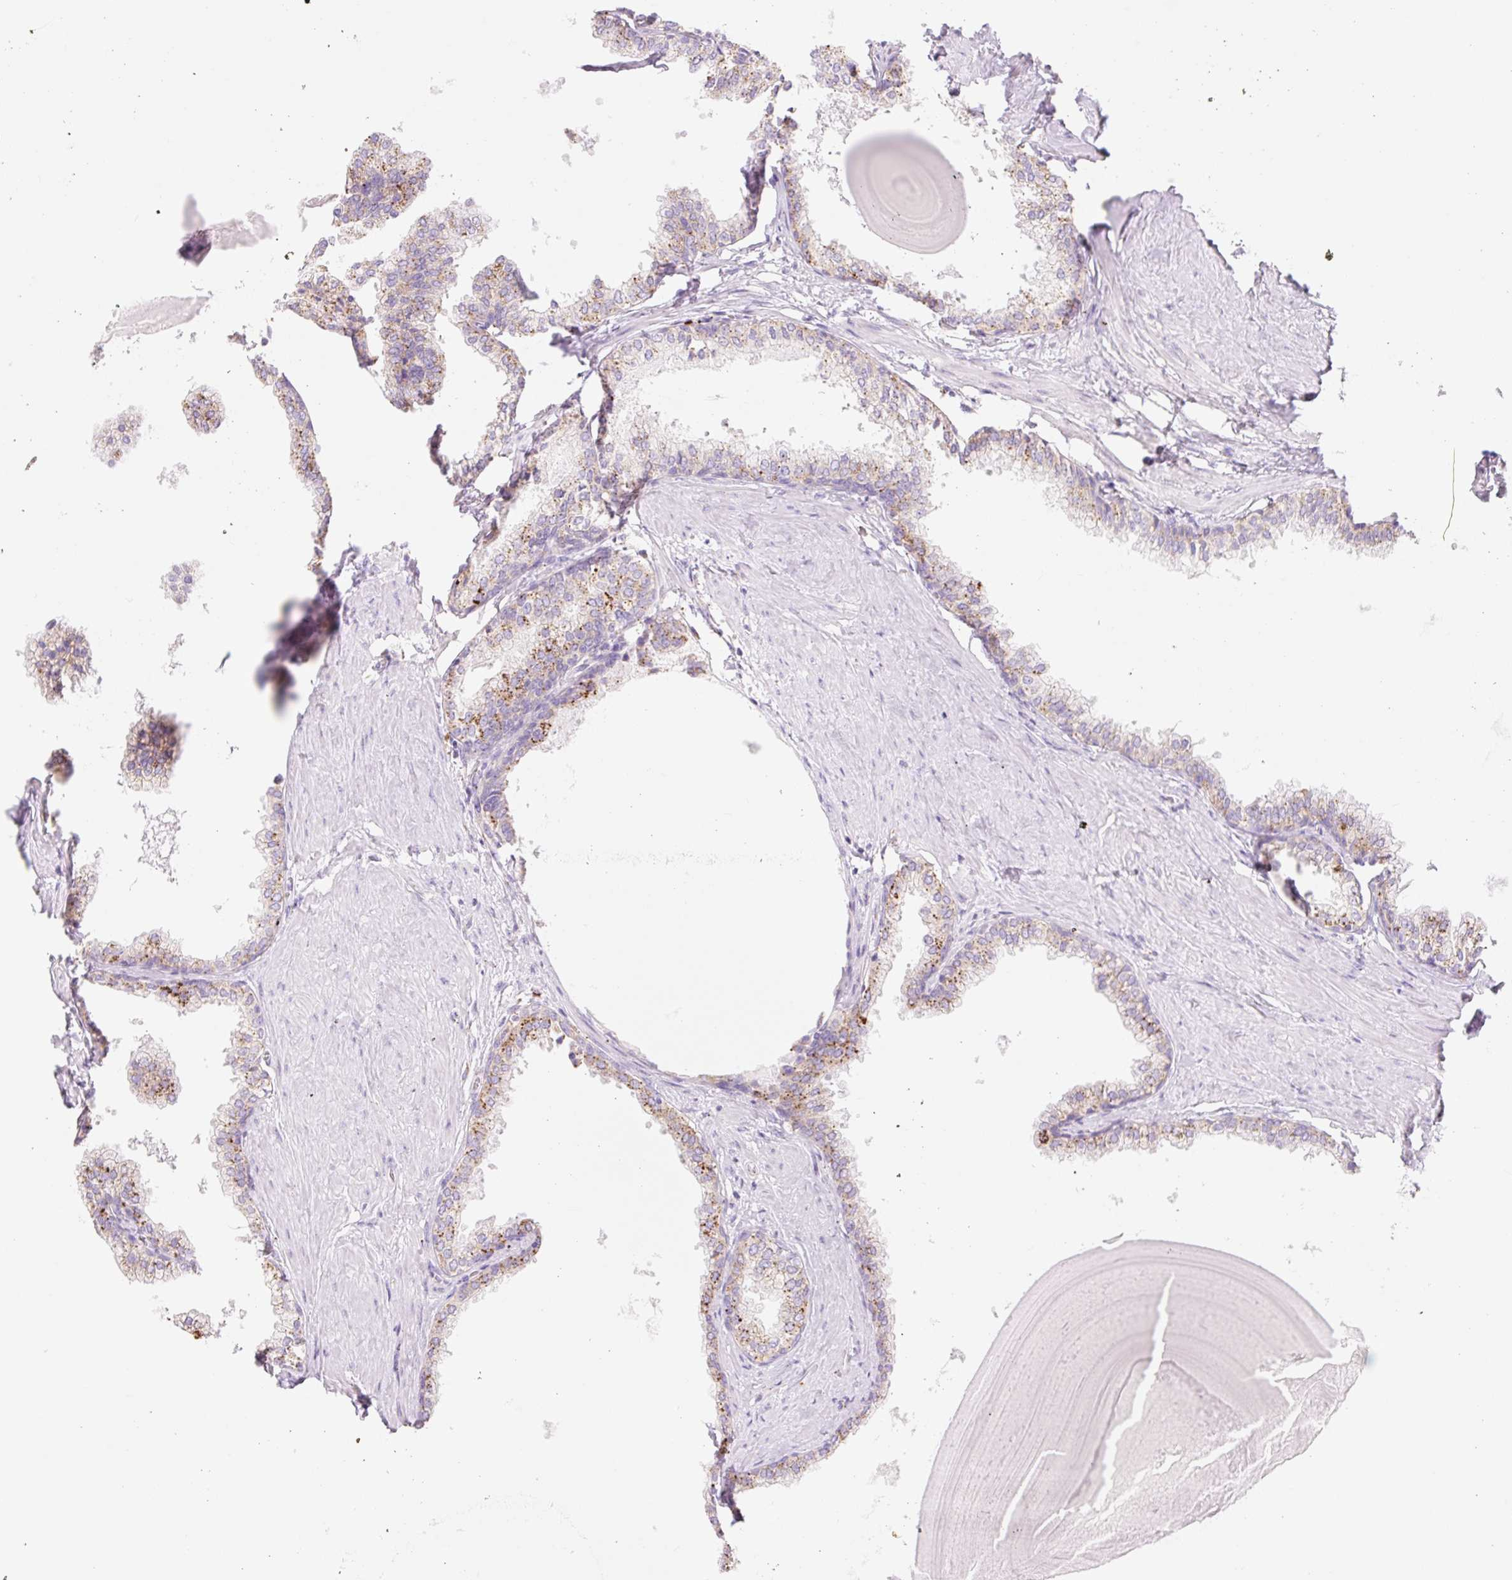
{"staining": {"intensity": "strong", "quantity": "25%-75%", "location": "cytoplasmic/membranous"}, "tissue": "prostate", "cell_type": "Glandular cells", "image_type": "normal", "snomed": [{"axis": "morphology", "description": "Normal tissue, NOS"}, {"axis": "topography", "description": "Prostate"}], "caption": "This histopathology image shows immunohistochemistry (IHC) staining of normal prostate, with high strong cytoplasmic/membranous expression in about 25%-75% of glandular cells.", "gene": "CLEC3A", "patient": {"sex": "male", "age": 48}}